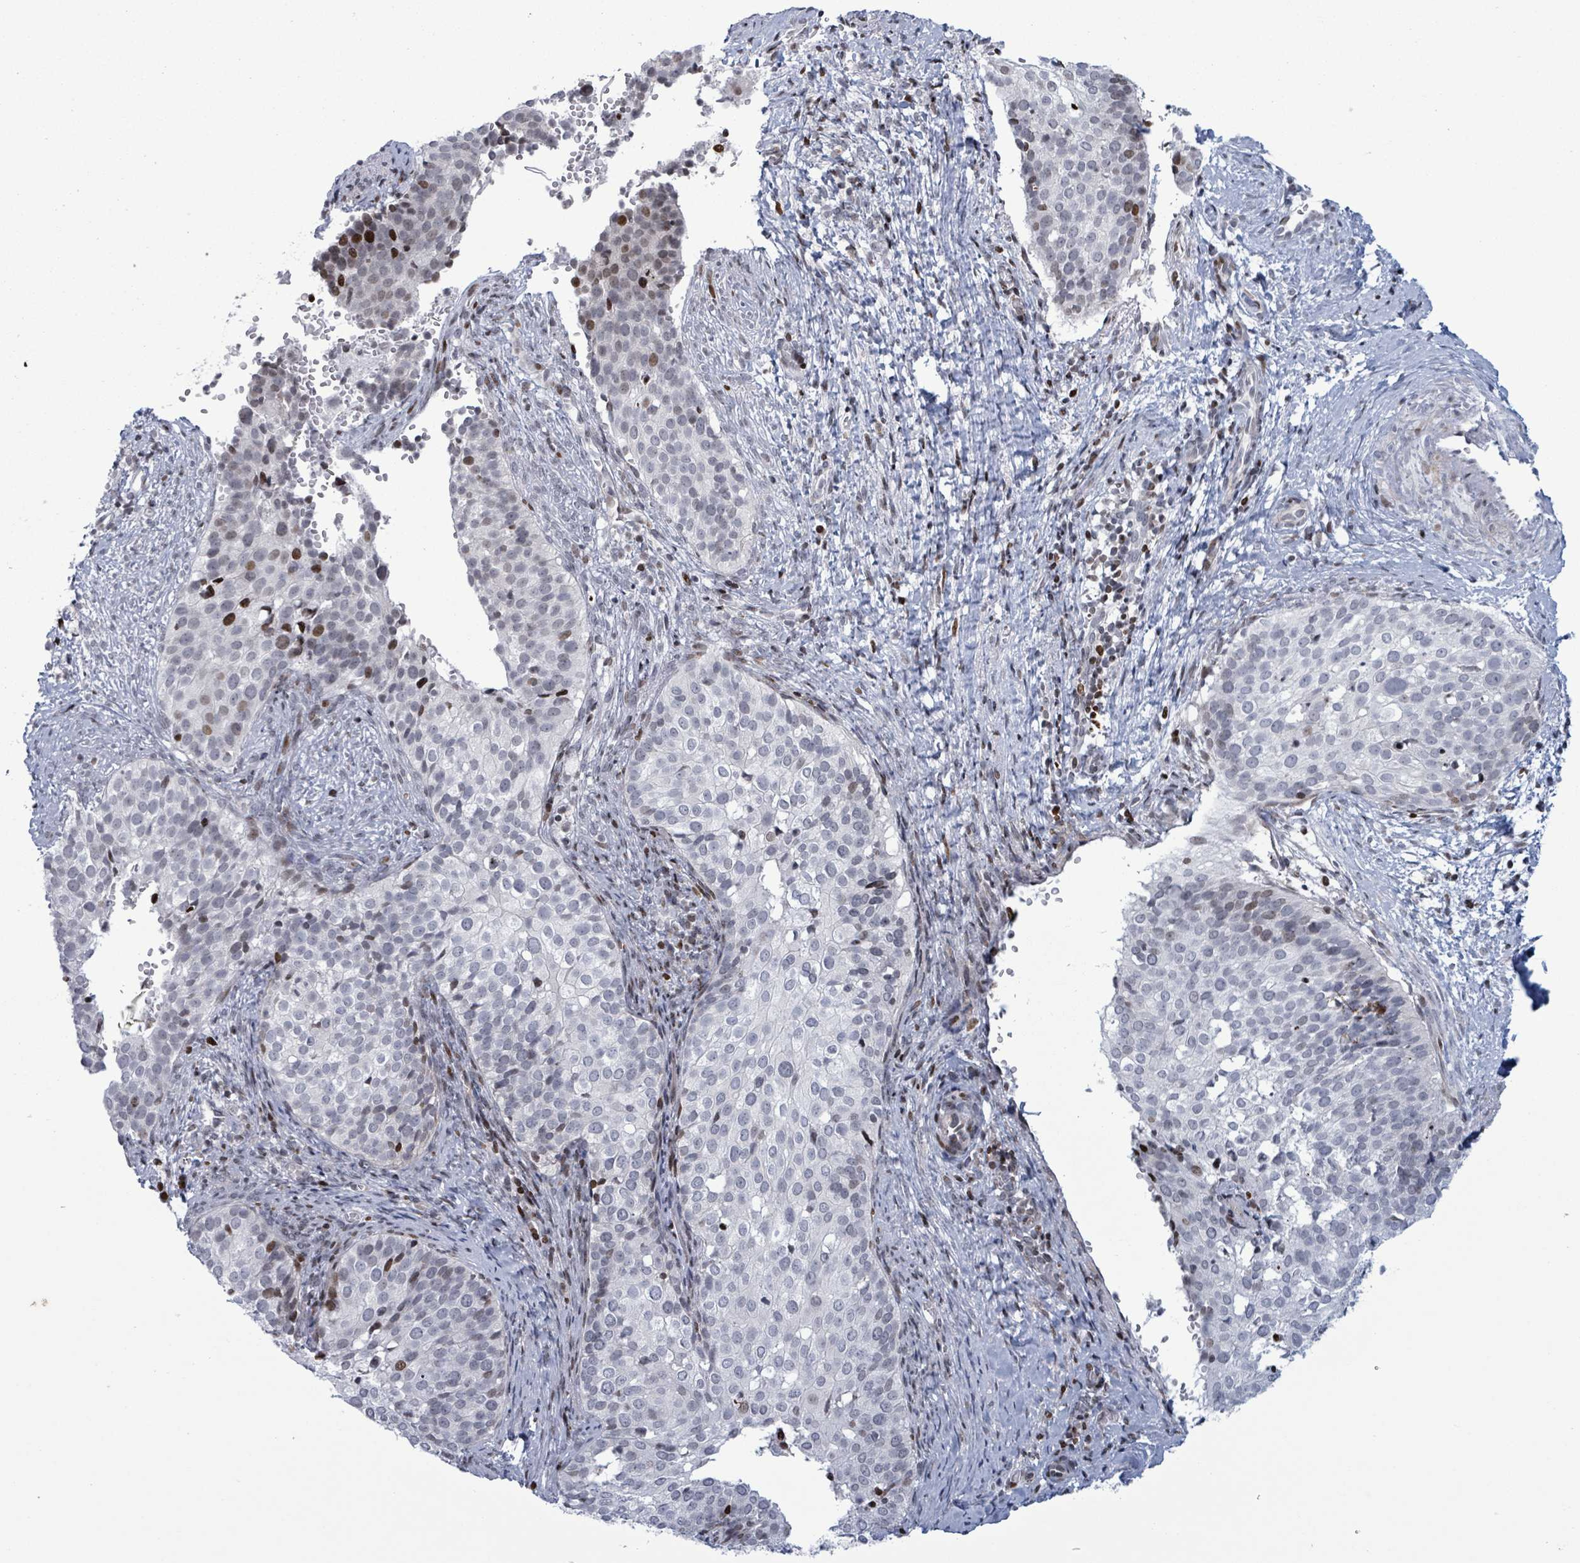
{"staining": {"intensity": "moderate", "quantity": "<25%", "location": "nuclear"}, "tissue": "cervical cancer", "cell_type": "Tumor cells", "image_type": "cancer", "snomed": [{"axis": "morphology", "description": "Squamous cell carcinoma, NOS"}, {"axis": "topography", "description": "Cervix"}], "caption": "A micrograph of squamous cell carcinoma (cervical) stained for a protein reveals moderate nuclear brown staining in tumor cells.", "gene": "FNDC4", "patient": {"sex": "female", "age": 44}}